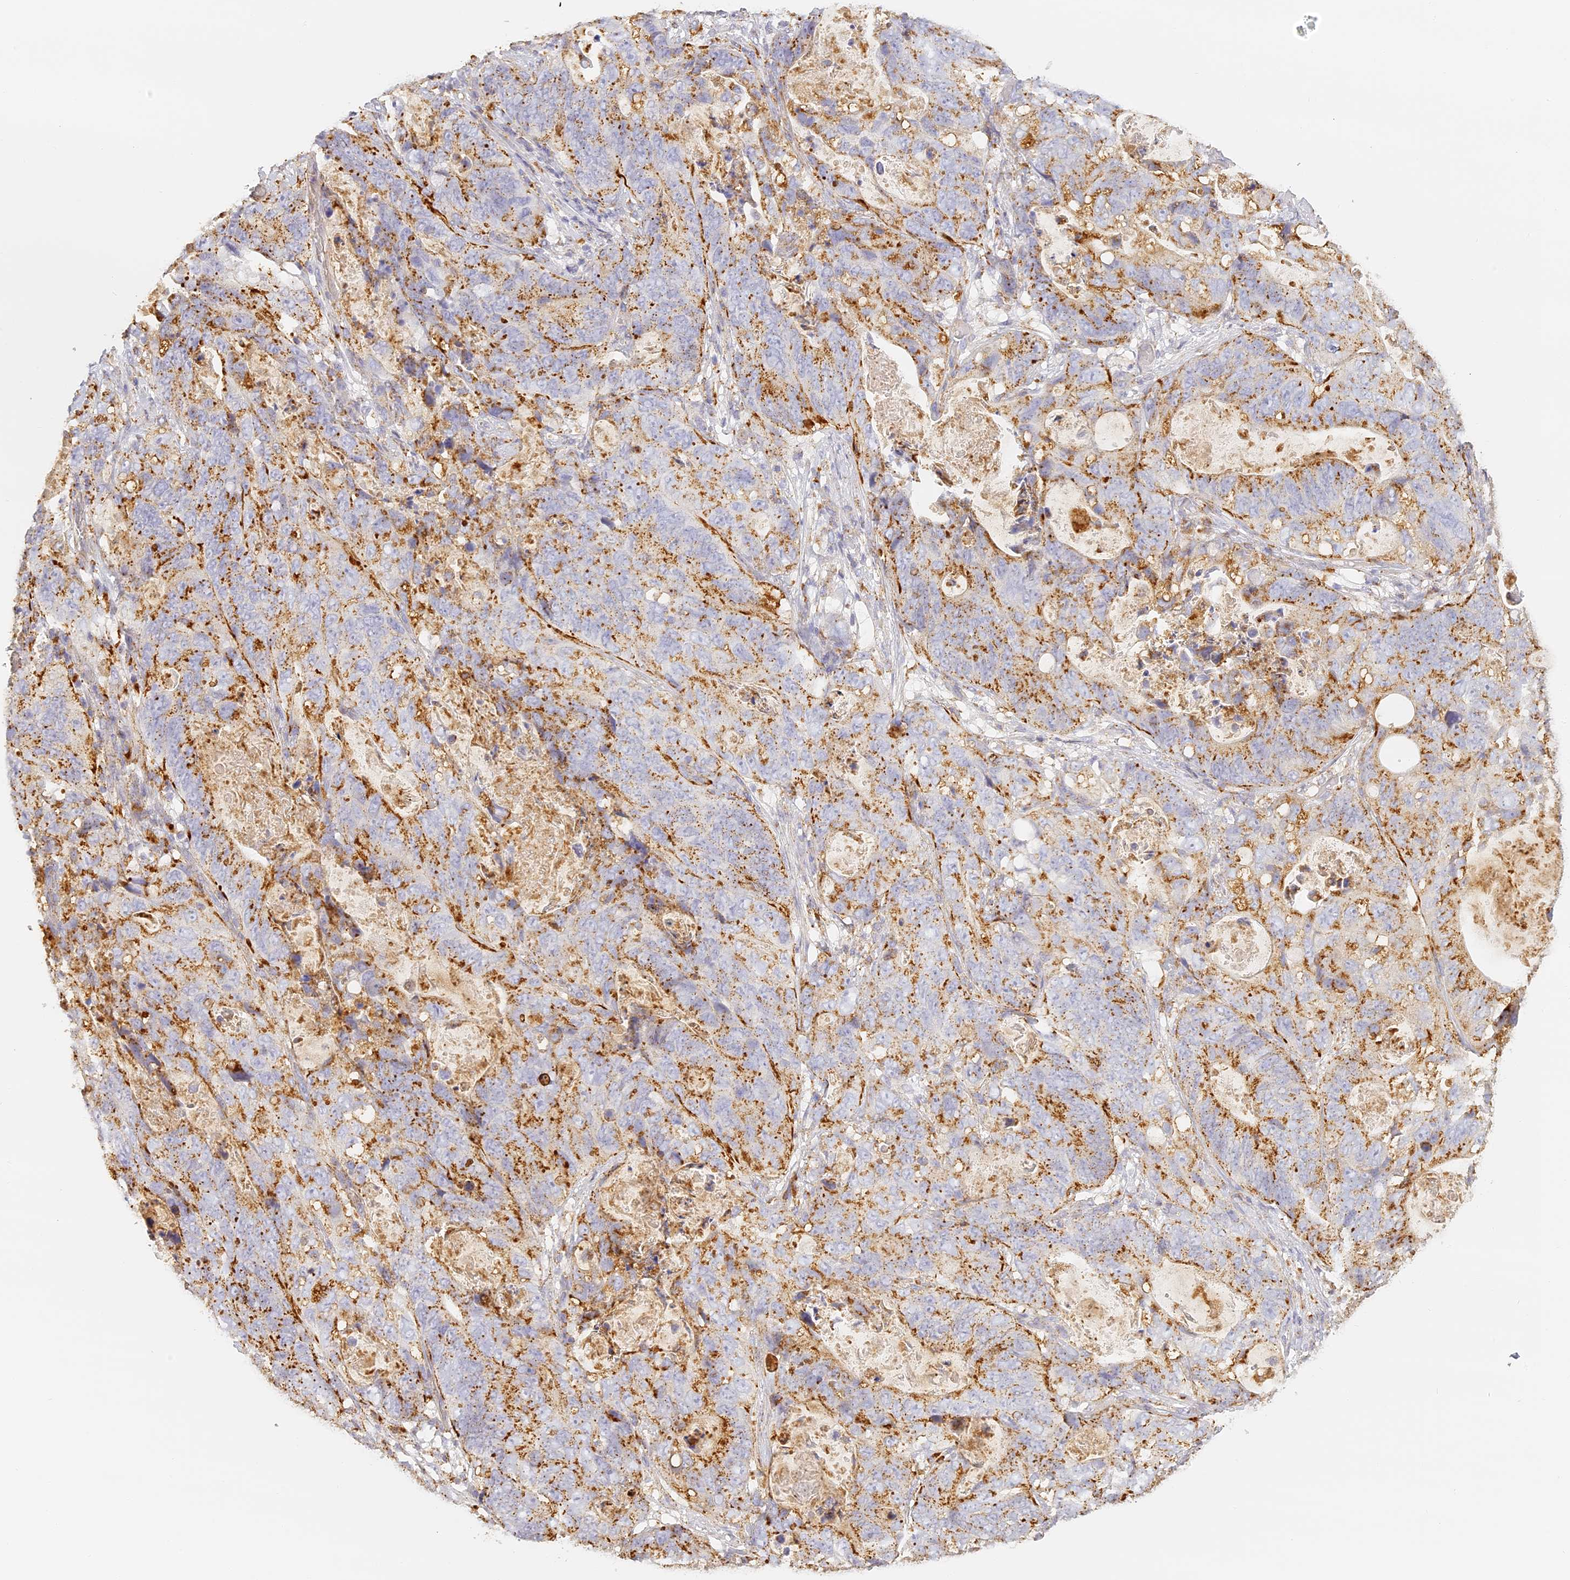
{"staining": {"intensity": "moderate", "quantity": ">75%", "location": "cytoplasmic/membranous"}, "tissue": "stomach cancer", "cell_type": "Tumor cells", "image_type": "cancer", "snomed": [{"axis": "morphology", "description": "Normal tissue, NOS"}, {"axis": "morphology", "description": "Adenocarcinoma, NOS"}, {"axis": "topography", "description": "Stomach"}], "caption": "This is an image of immunohistochemistry (IHC) staining of stomach adenocarcinoma, which shows moderate expression in the cytoplasmic/membranous of tumor cells.", "gene": "LAMP2", "patient": {"sex": "female", "age": 89}}